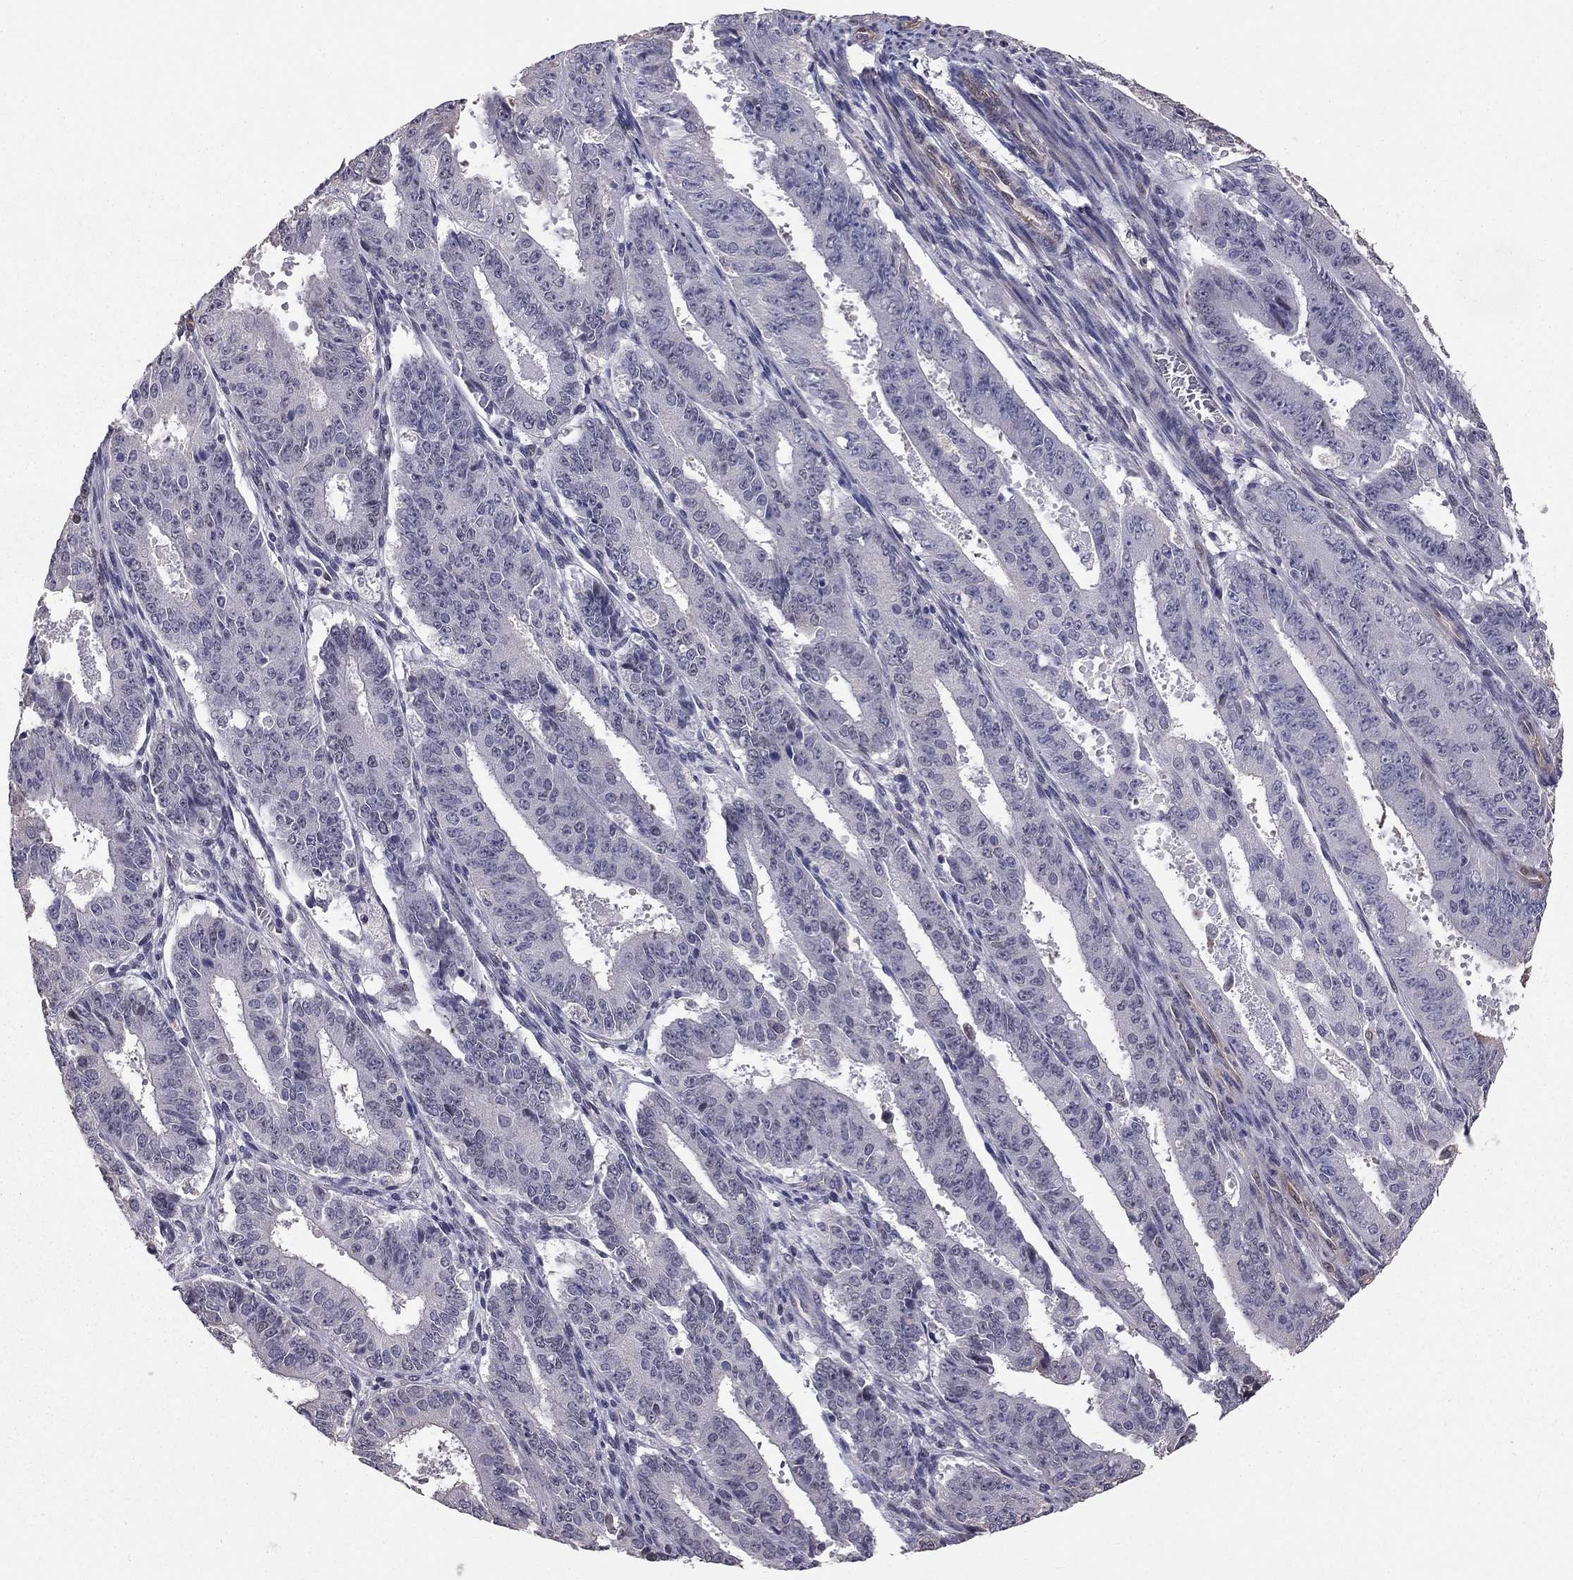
{"staining": {"intensity": "negative", "quantity": "none", "location": "none"}, "tissue": "ovarian cancer", "cell_type": "Tumor cells", "image_type": "cancer", "snomed": [{"axis": "morphology", "description": "Carcinoma, endometroid"}, {"axis": "topography", "description": "Ovary"}], "caption": "Tumor cells are negative for protein expression in human ovarian endometroid carcinoma.", "gene": "GJB4", "patient": {"sex": "female", "age": 42}}